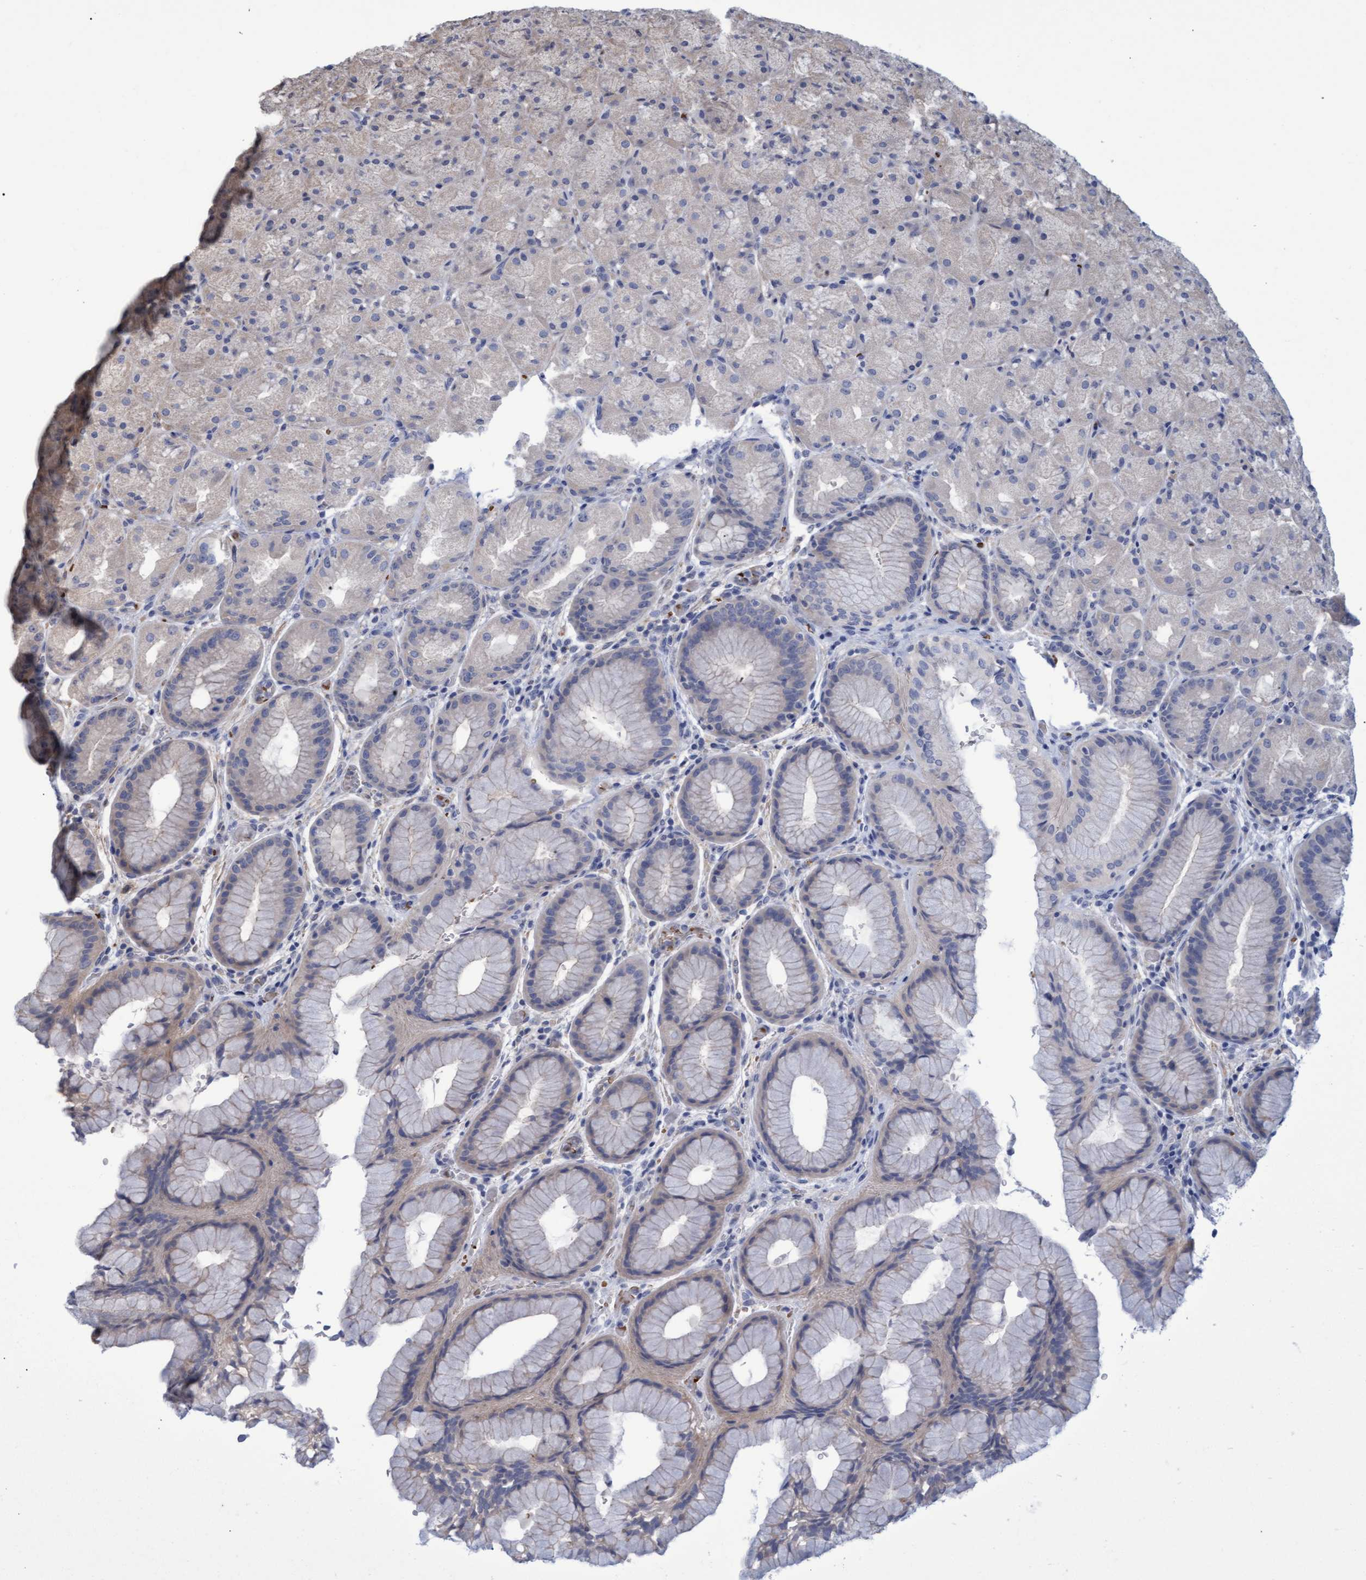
{"staining": {"intensity": "negative", "quantity": "none", "location": "none"}, "tissue": "stomach", "cell_type": "Glandular cells", "image_type": "normal", "snomed": [{"axis": "morphology", "description": "Normal tissue, NOS"}, {"axis": "topography", "description": "Stomach, upper"}, {"axis": "topography", "description": "Stomach"}], "caption": "DAB (3,3'-diaminobenzidine) immunohistochemical staining of unremarkable stomach exhibits no significant positivity in glandular cells. The staining is performed using DAB (3,3'-diaminobenzidine) brown chromogen with nuclei counter-stained in using hematoxylin.", "gene": "NAA15", "patient": {"sex": "male", "age": 48}}